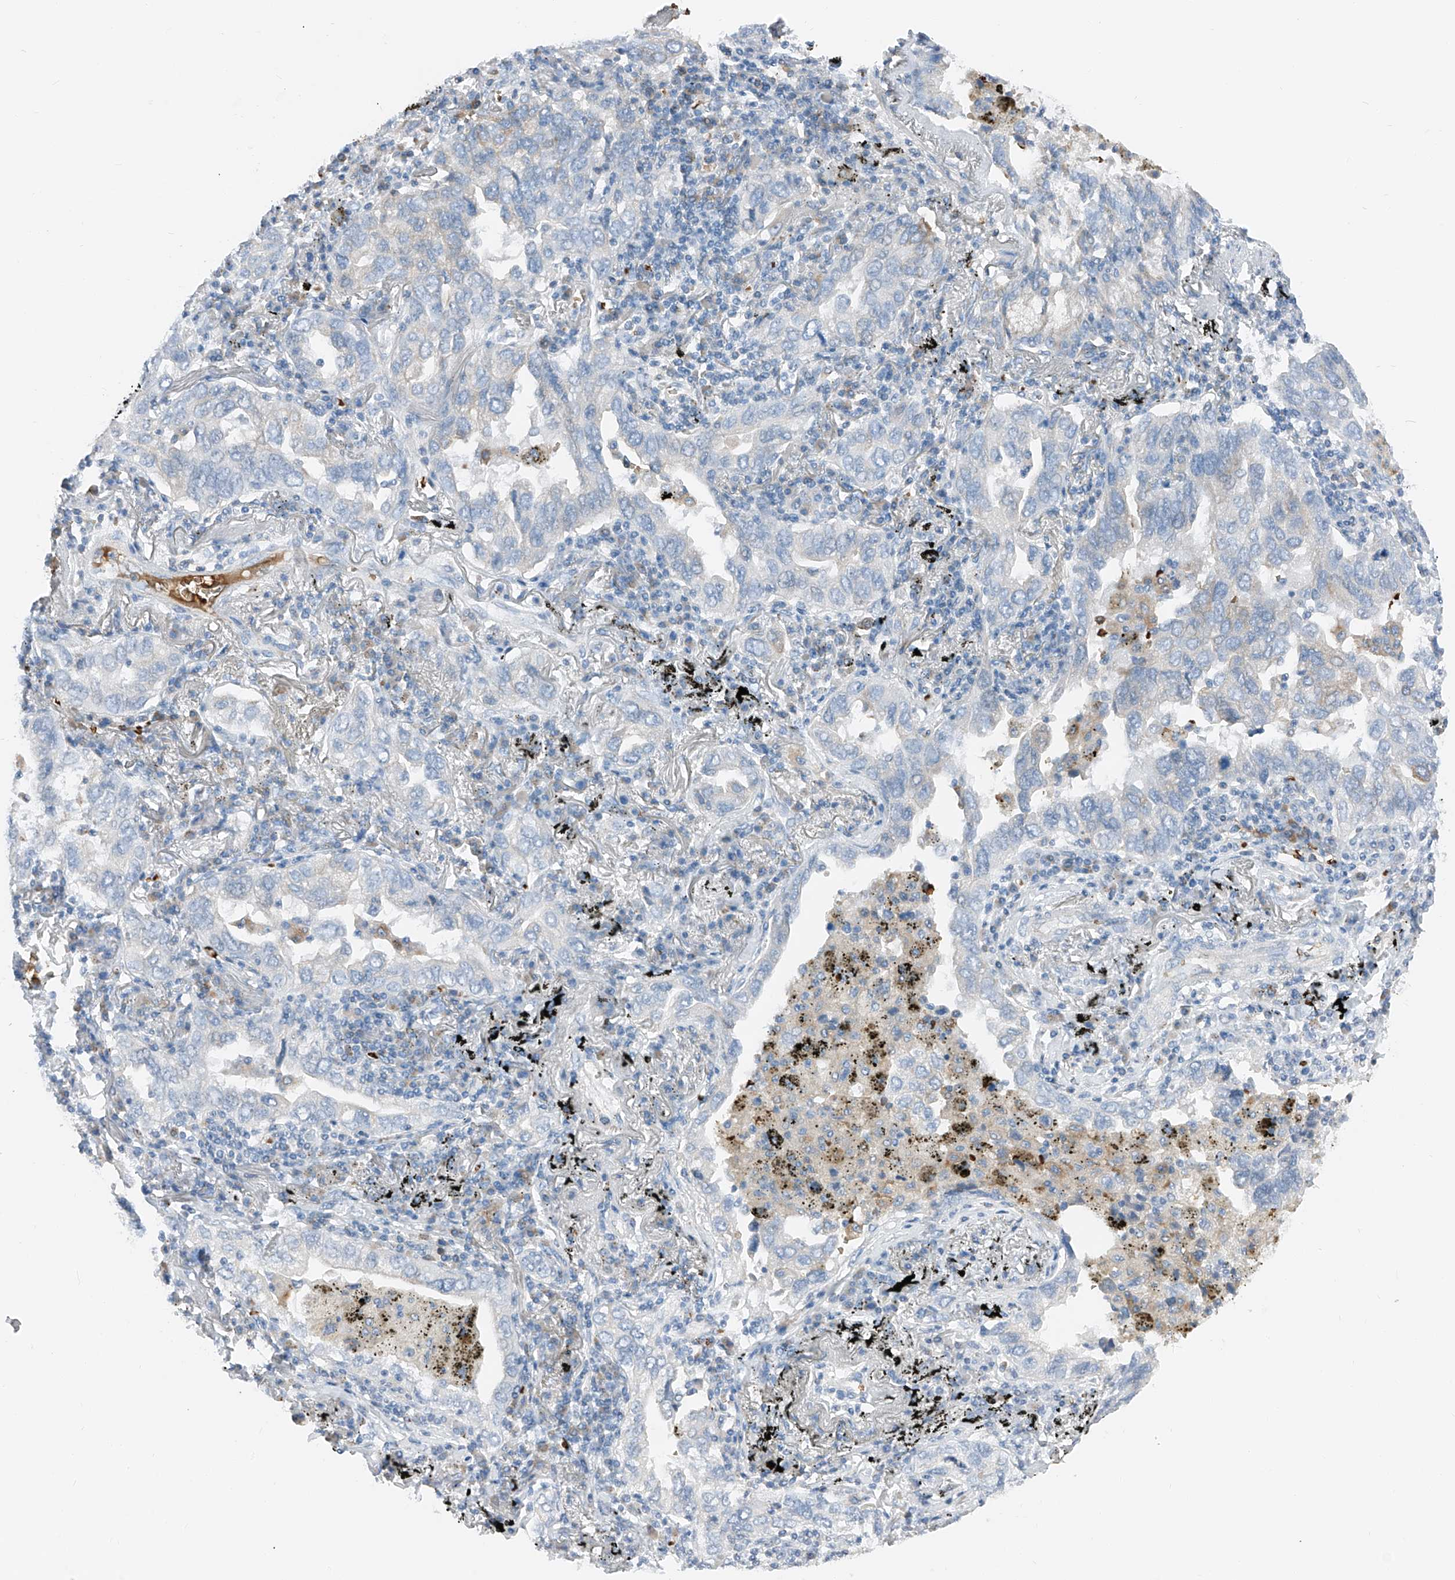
{"staining": {"intensity": "negative", "quantity": "none", "location": "none"}, "tissue": "lung cancer", "cell_type": "Tumor cells", "image_type": "cancer", "snomed": [{"axis": "morphology", "description": "Adenocarcinoma, NOS"}, {"axis": "topography", "description": "Lung"}], "caption": "This is an immunohistochemistry (IHC) micrograph of human lung cancer (adenocarcinoma). There is no expression in tumor cells.", "gene": "PRSS23", "patient": {"sex": "male", "age": 65}}